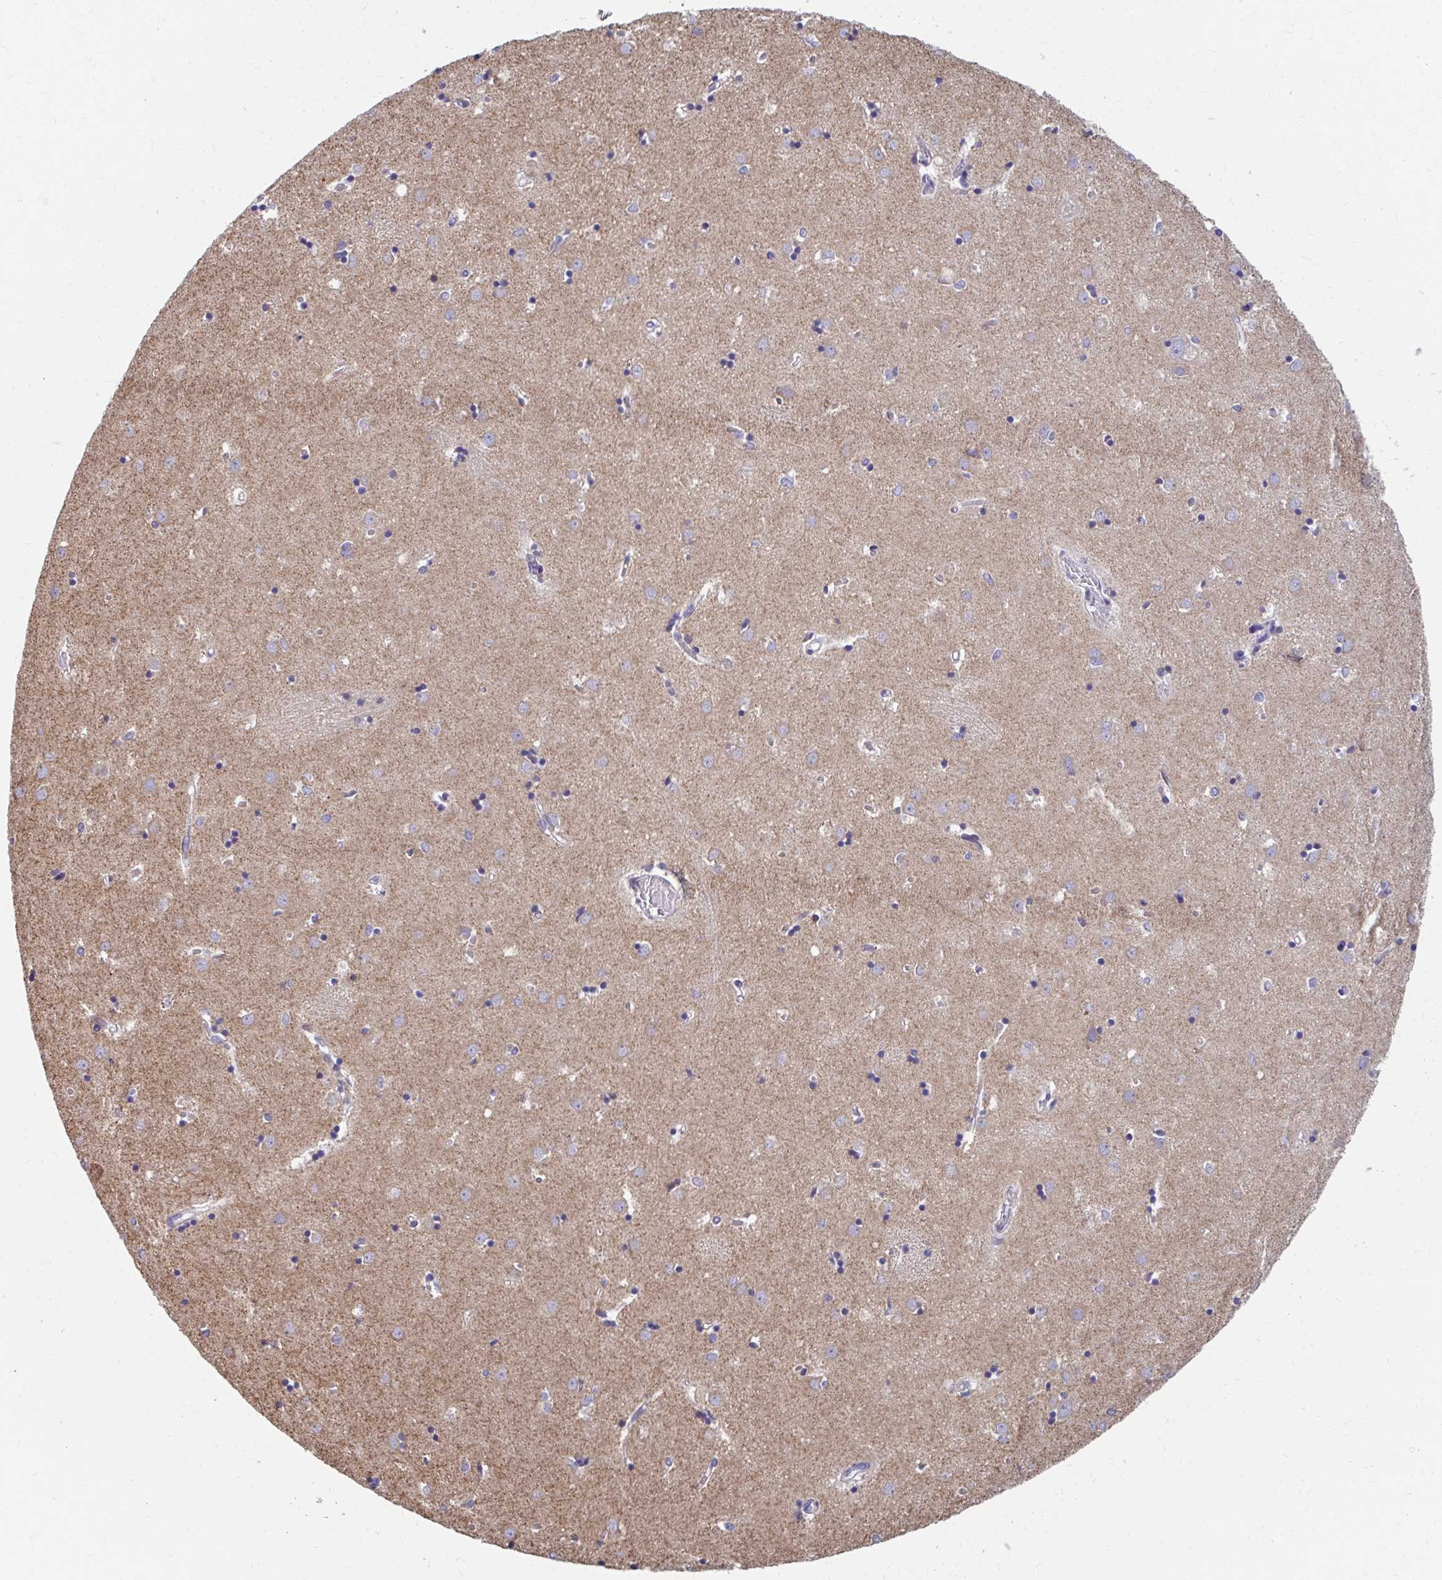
{"staining": {"intensity": "negative", "quantity": "none", "location": "none"}, "tissue": "caudate", "cell_type": "Glial cells", "image_type": "normal", "snomed": [{"axis": "morphology", "description": "Normal tissue, NOS"}, {"axis": "topography", "description": "Lateral ventricle wall"}], "caption": "Immunohistochemistry (IHC) image of unremarkable caudate stained for a protein (brown), which exhibits no staining in glial cells. (DAB IHC with hematoxylin counter stain).", "gene": "RCC1L", "patient": {"sex": "male", "age": 54}}